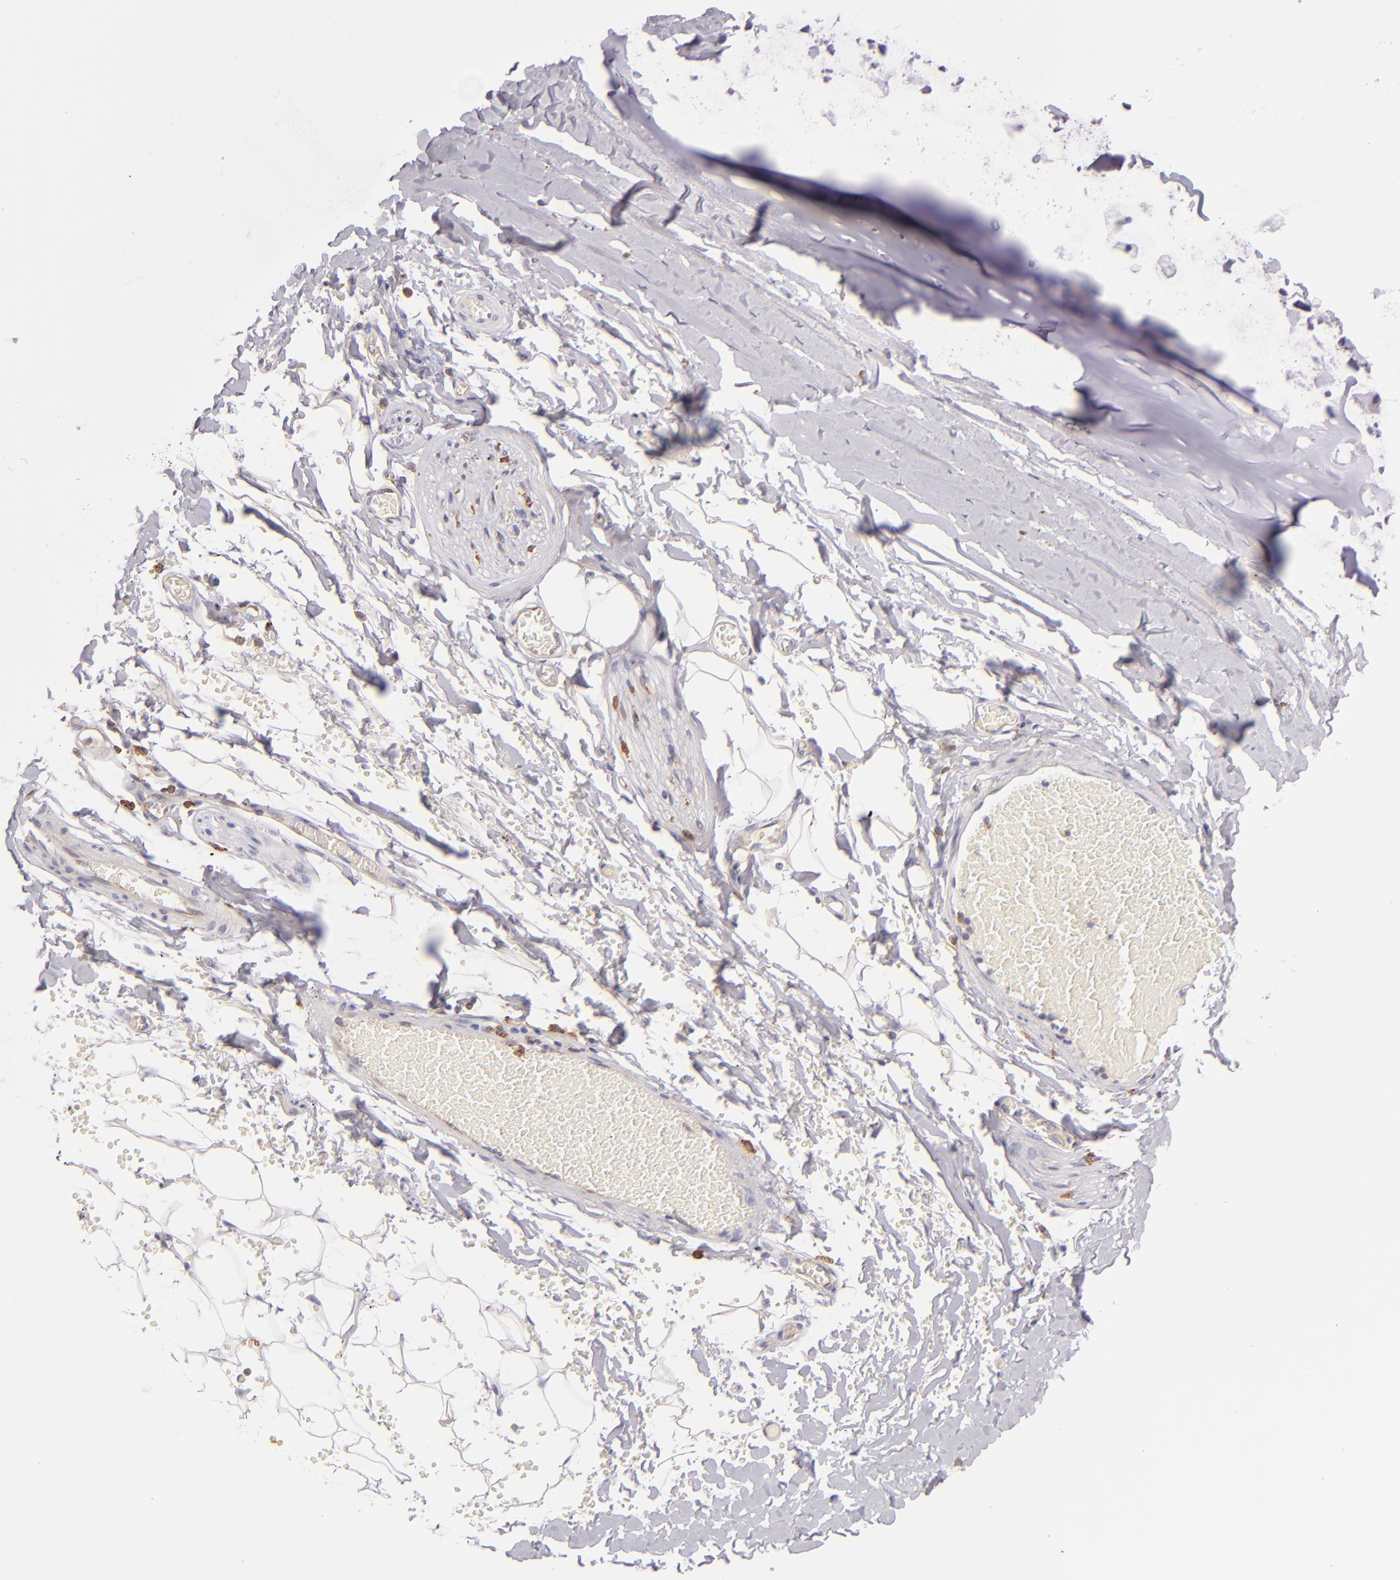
{"staining": {"intensity": "negative", "quantity": "none", "location": "none"}, "tissue": "adipose tissue", "cell_type": "Adipocytes", "image_type": "normal", "snomed": [{"axis": "morphology", "description": "Normal tissue, NOS"}, {"axis": "topography", "description": "Bronchus"}, {"axis": "topography", "description": "Lung"}], "caption": "Photomicrograph shows no protein positivity in adipocytes of normal adipose tissue.", "gene": "CD74", "patient": {"sex": "female", "age": 56}}